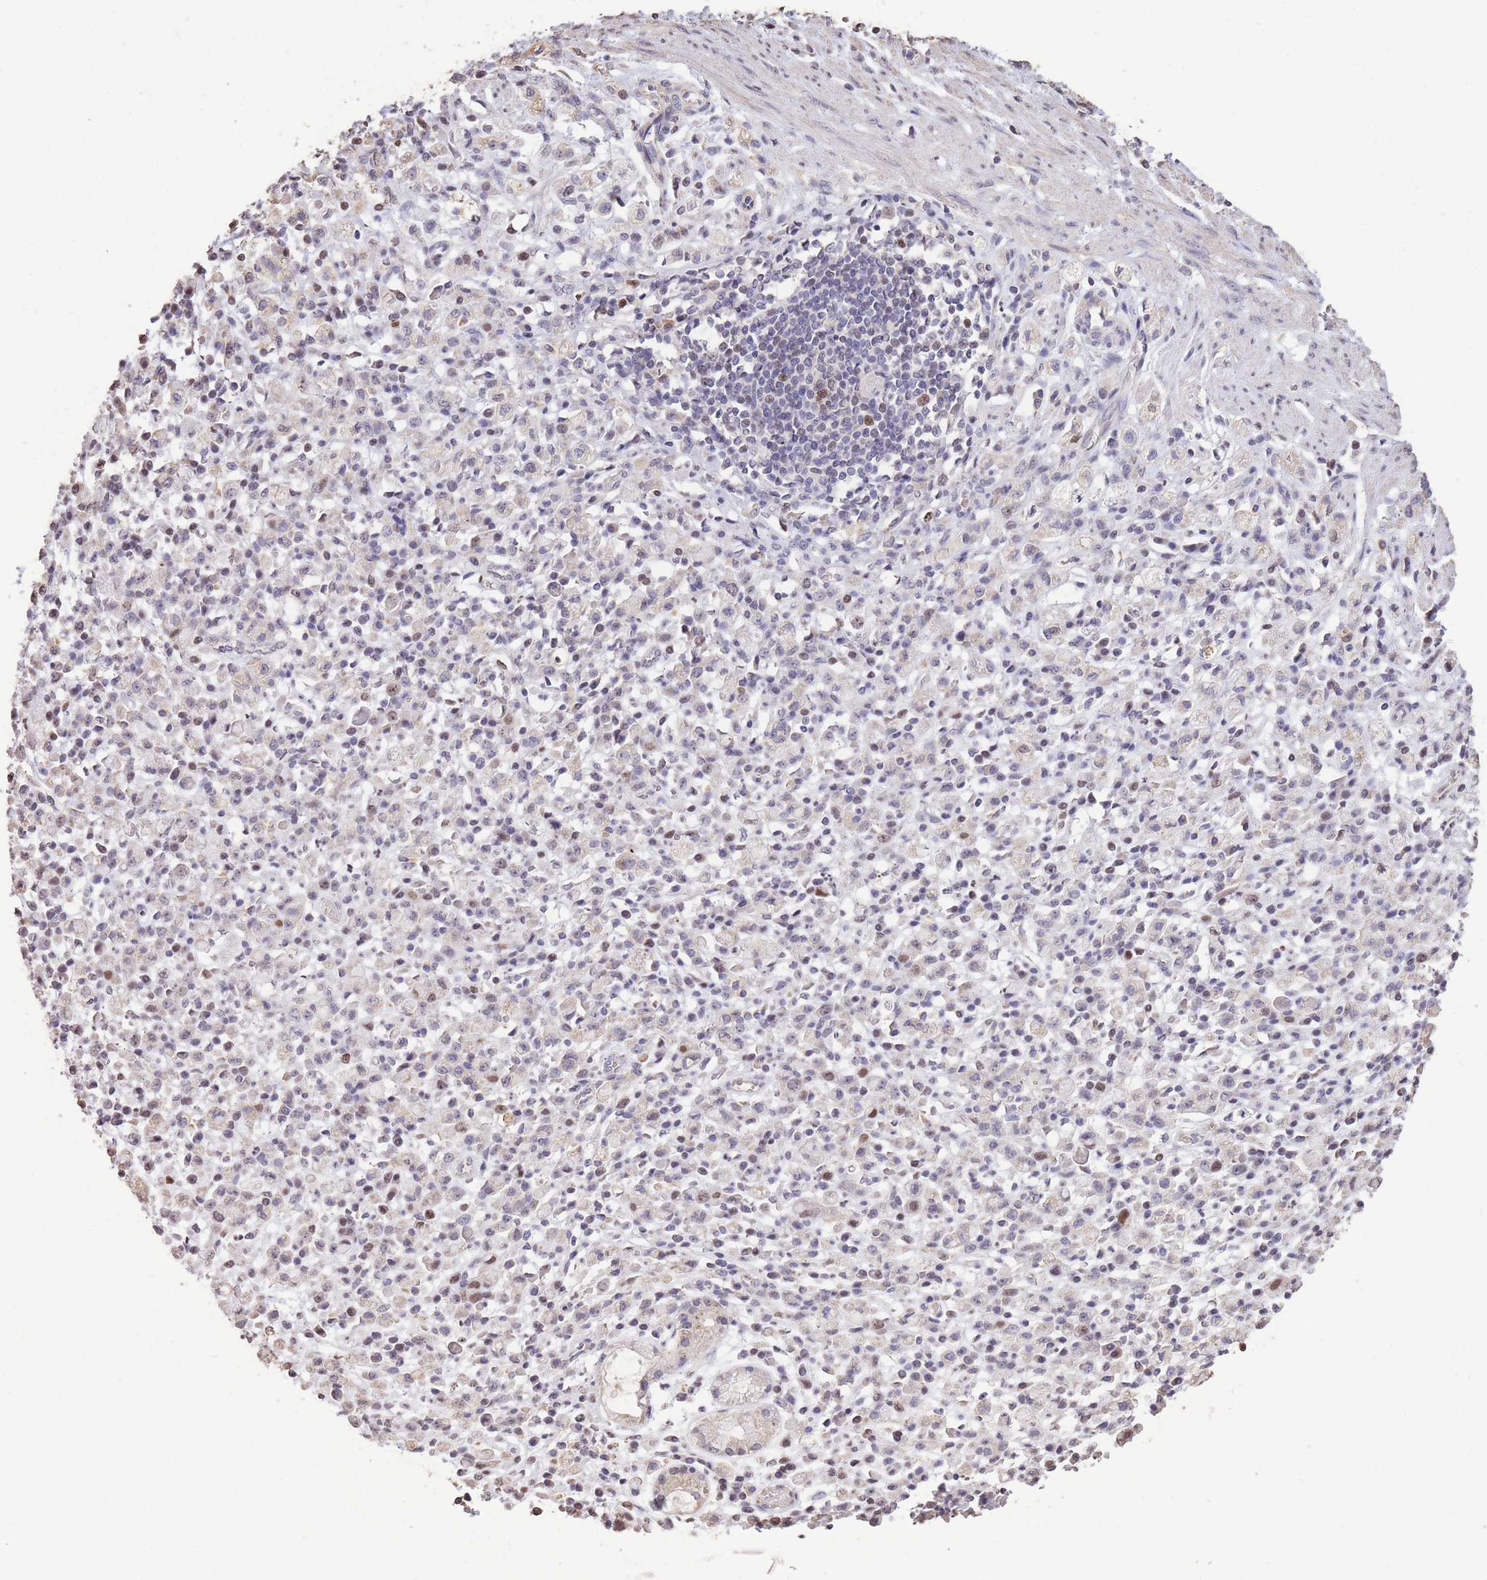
{"staining": {"intensity": "negative", "quantity": "none", "location": "none"}, "tissue": "stomach cancer", "cell_type": "Tumor cells", "image_type": "cancer", "snomed": [{"axis": "morphology", "description": "Adenocarcinoma, NOS"}, {"axis": "topography", "description": "Stomach"}], "caption": "Immunohistochemistry (IHC) image of neoplastic tissue: stomach cancer stained with DAB (3,3'-diaminobenzidine) exhibits no significant protein positivity in tumor cells. (DAB IHC visualized using brightfield microscopy, high magnification).", "gene": "RGS14", "patient": {"sex": "male", "age": 77}}